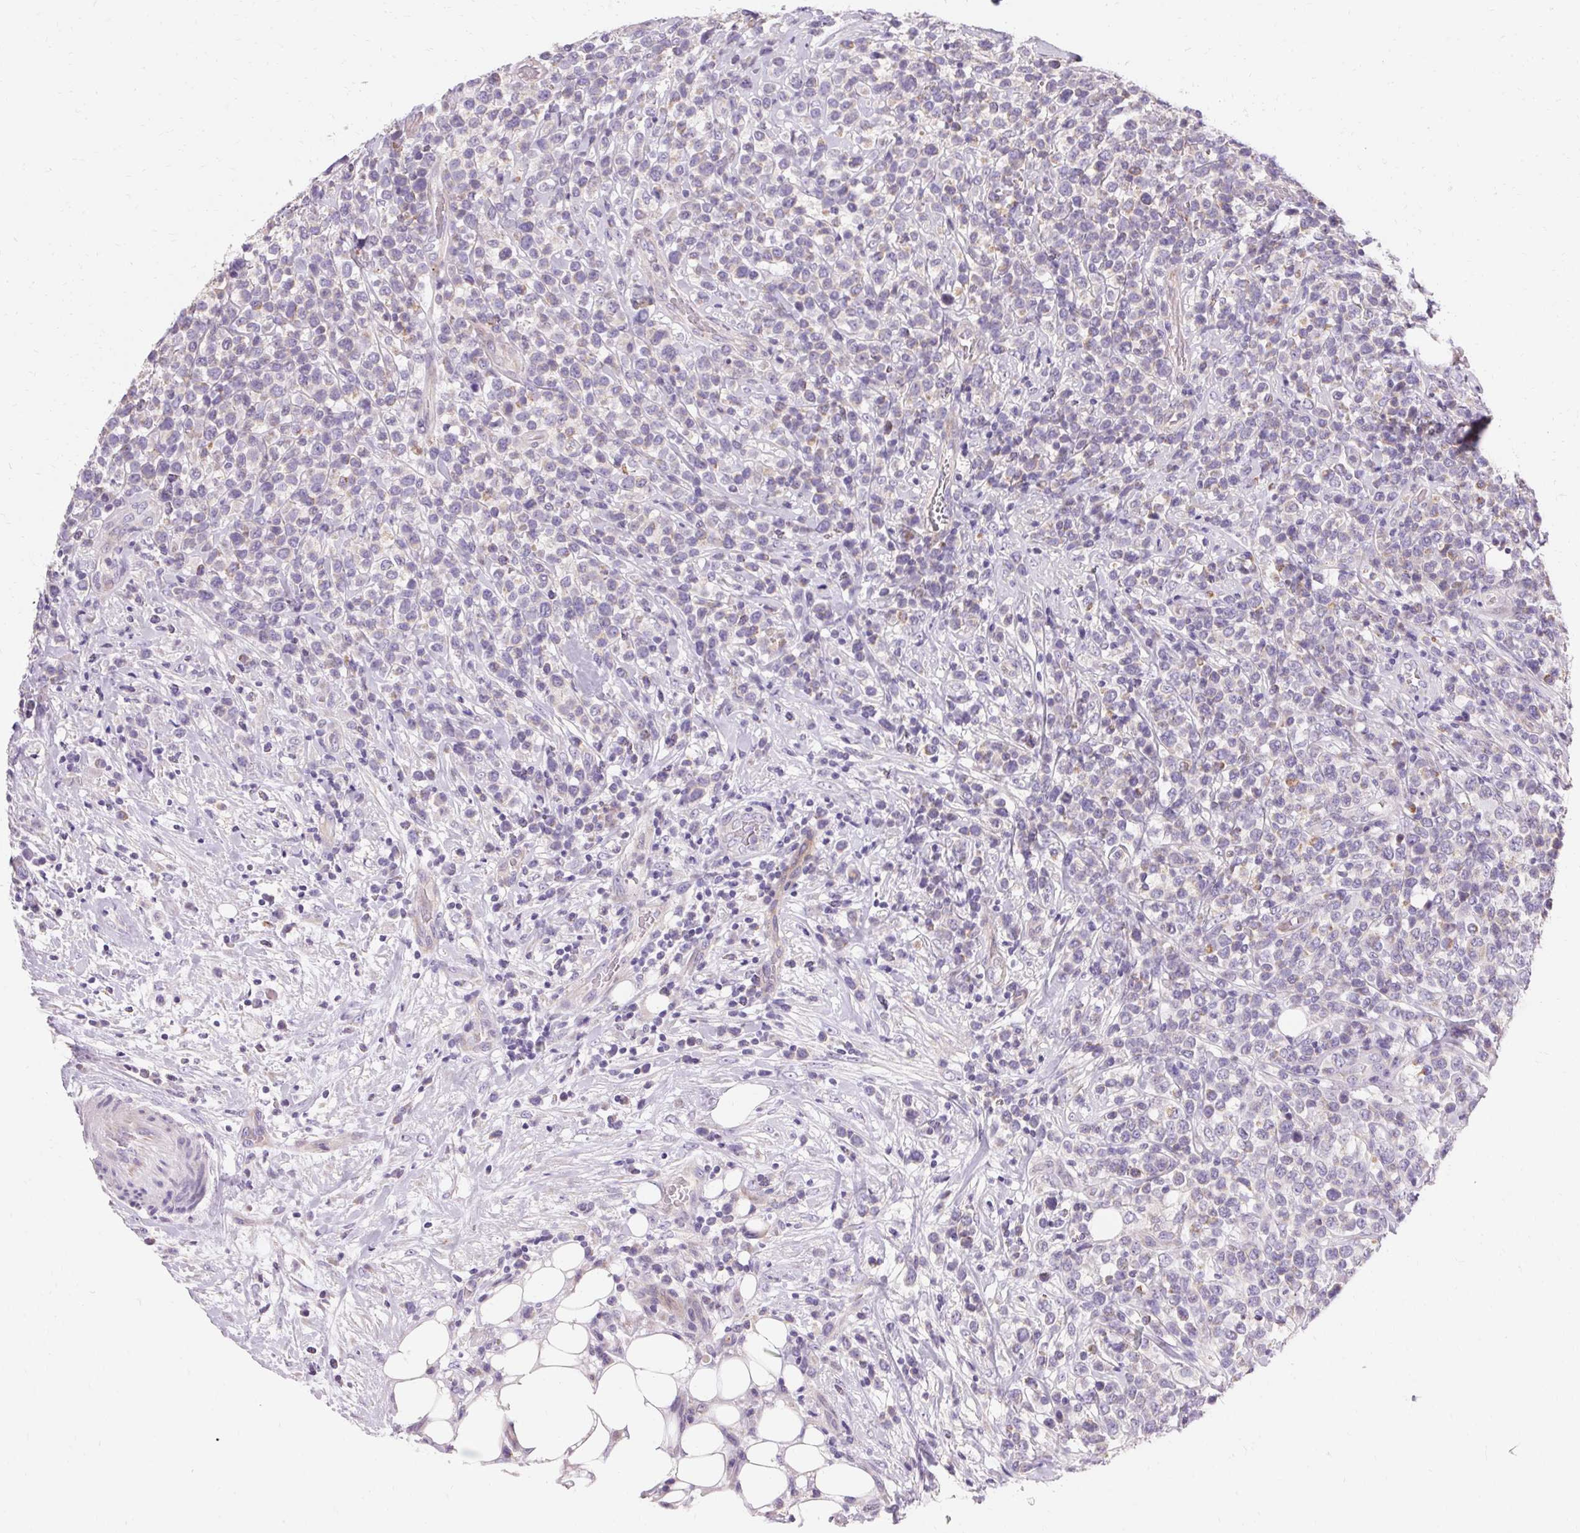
{"staining": {"intensity": "weak", "quantity": "<25%", "location": "cytoplasmic/membranous"}, "tissue": "lymphoma", "cell_type": "Tumor cells", "image_type": "cancer", "snomed": [{"axis": "morphology", "description": "Malignant lymphoma, non-Hodgkin's type, High grade"}, {"axis": "topography", "description": "Soft tissue"}], "caption": "This is a image of immunohistochemistry (IHC) staining of lymphoma, which shows no expression in tumor cells.", "gene": "TRIP13", "patient": {"sex": "female", "age": 56}}